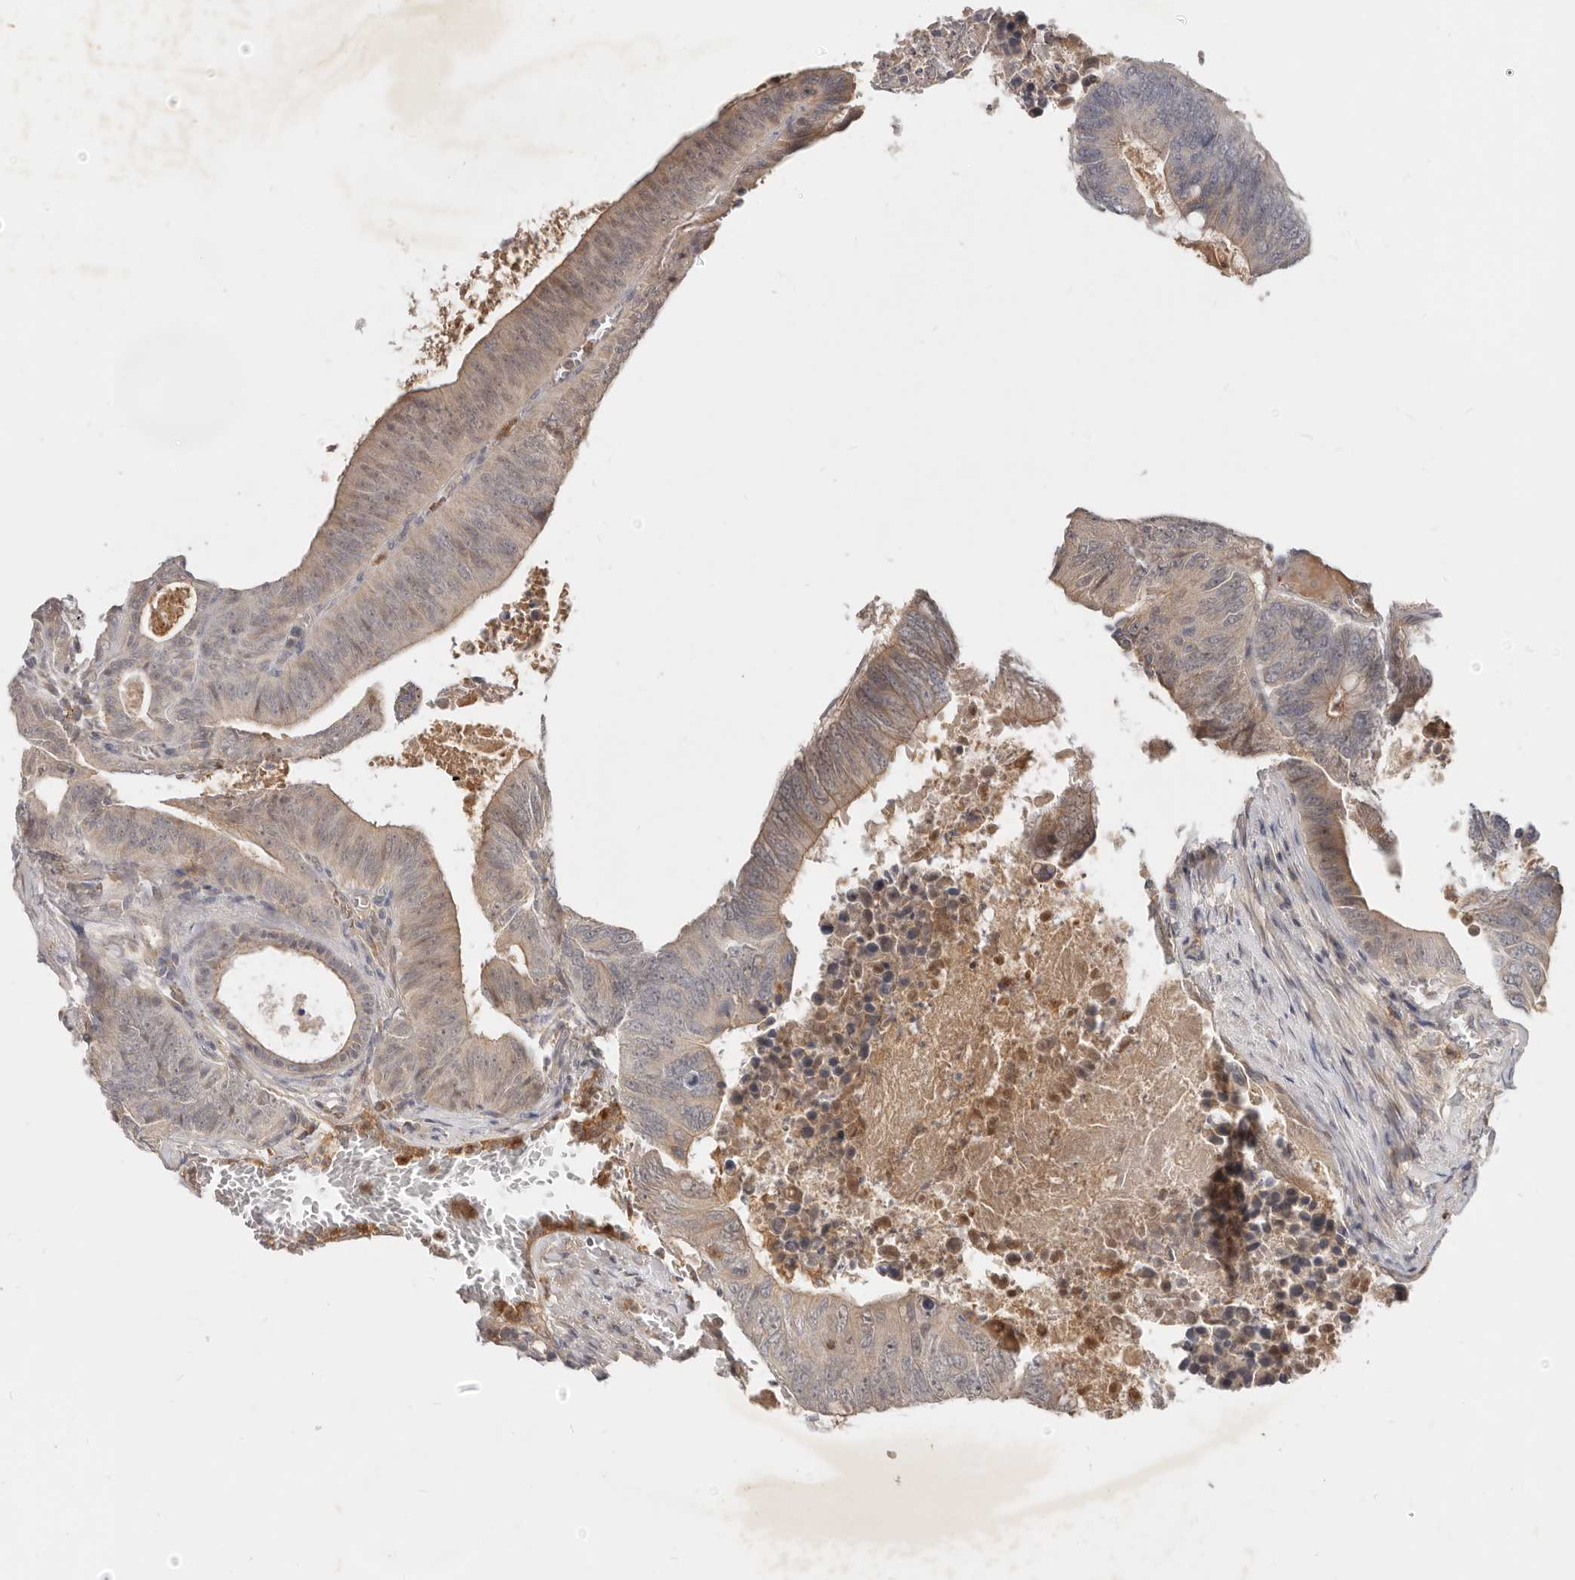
{"staining": {"intensity": "moderate", "quantity": "25%-75%", "location": "cytoplasmic/membranous,nuclear"}, "tissue": "colorectal cancer", "cell_type": "Tumor cells", "image_type": "cancer", "snomed": [{"axis": "morphology", "description": "Adenocarcinoma, NOS"}, {"axis": "topography", "description": "Colon"}], "caption": "Tumor cells reveal medium levels of moderate cytoplasmic/membranous and nuclear expression in about 25%-75% of cells in human colorectal cancer. The staining is performed using DAB brown chromogen to label protein expression. The nuclei are counter-stained blue using hematoxylin.", "gene": "USP49", "patient": {"sex": "male", "age": 87}}